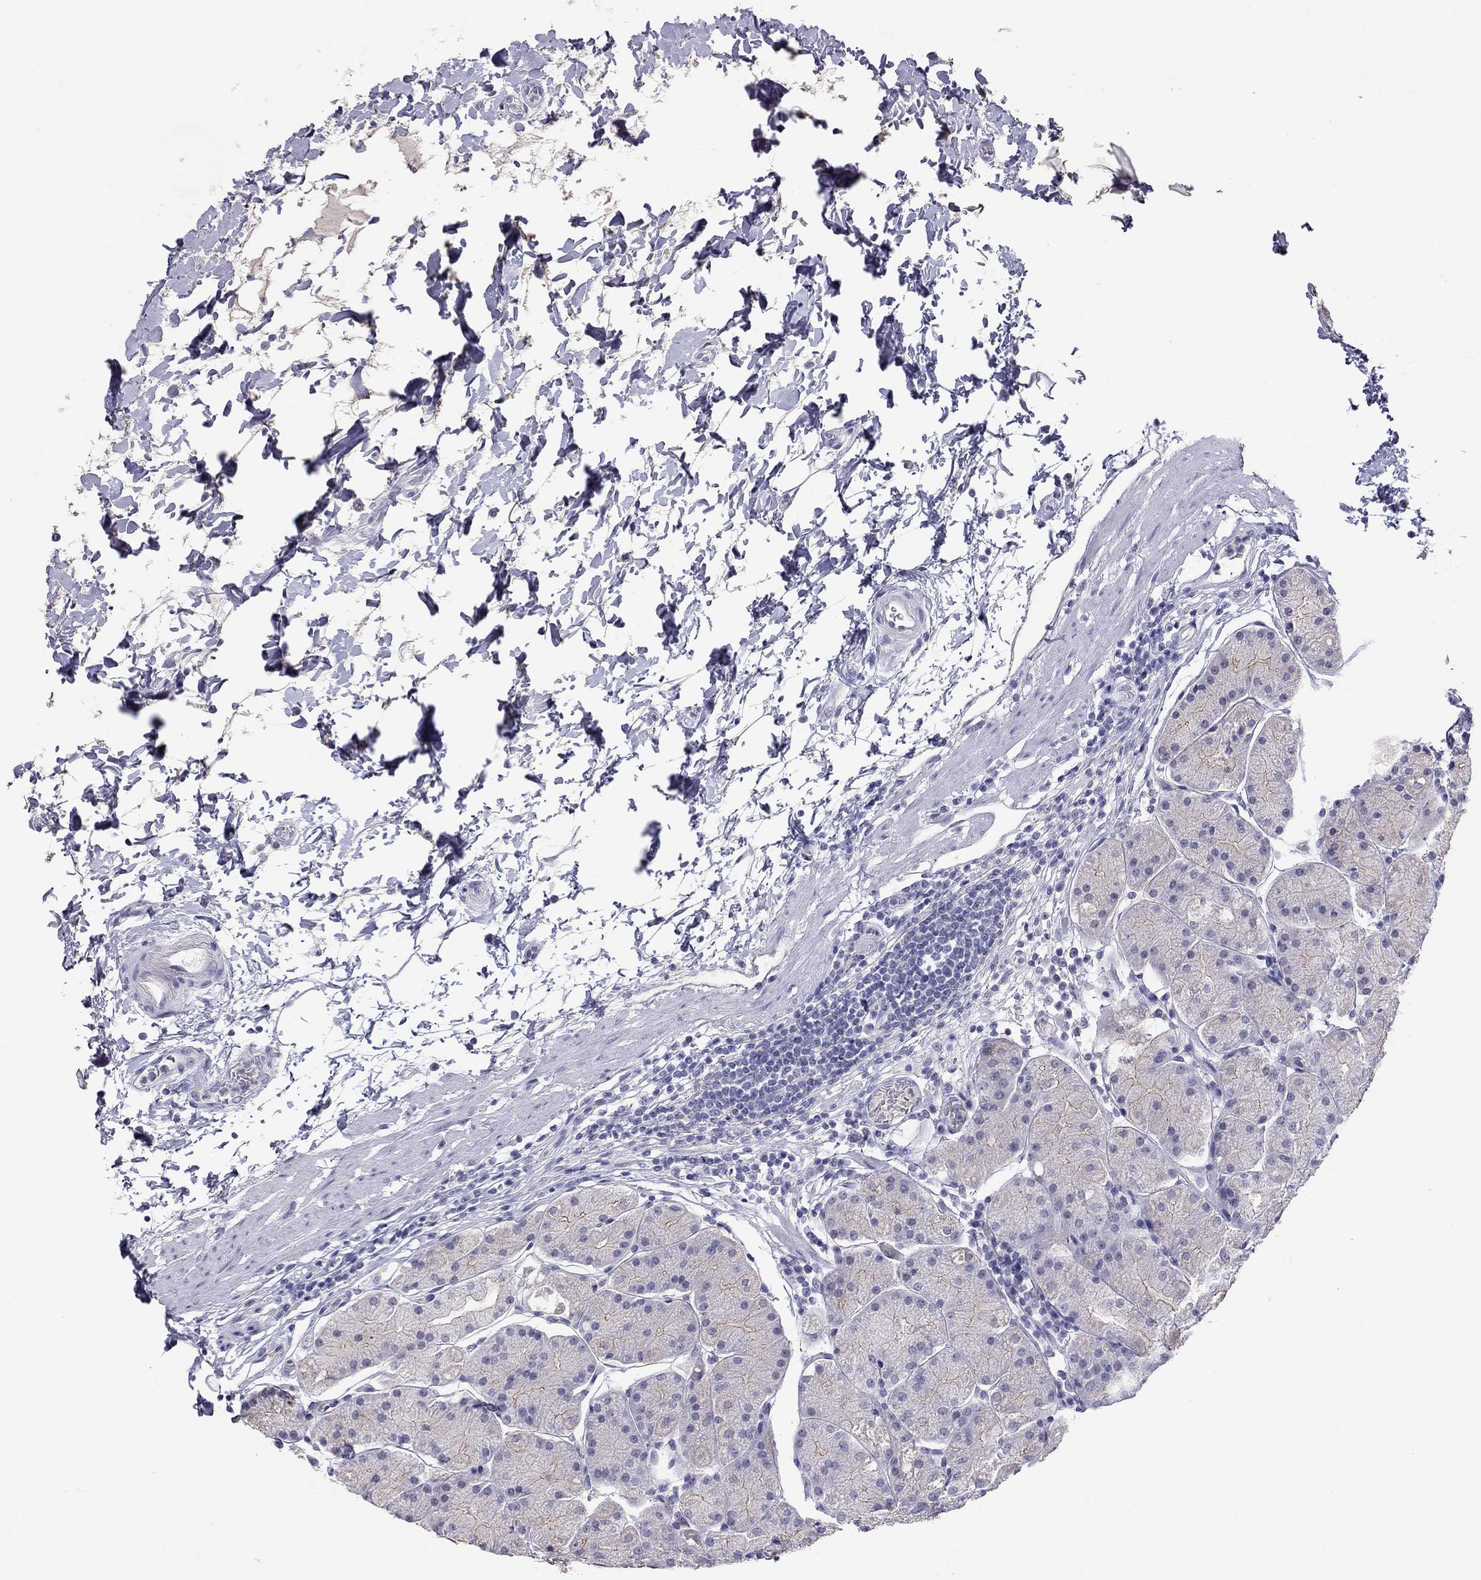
{"staining": {"intensity": "moderate", "quantity": "<25%", "location": "cytoplasmic/membranous"}, "tissue": "stomach", "cell_type": "Glandular cells", "image_type": "normal", "snomed": [{"axis": "morphology", "description": "Normal tissue, NOS"}, {"axis": "topography", "description": "Stomach"}], "caption": "Brown immunohistochemical staining in benign stomach demonstrates moderate cytoplasmic/membranous staining in about <25% of glandular cells. The protein of interest is shown in brown color, while the nuclei are stained blue.", "gene": "JHY", "patient": {"sex": "male", "age": 54}}